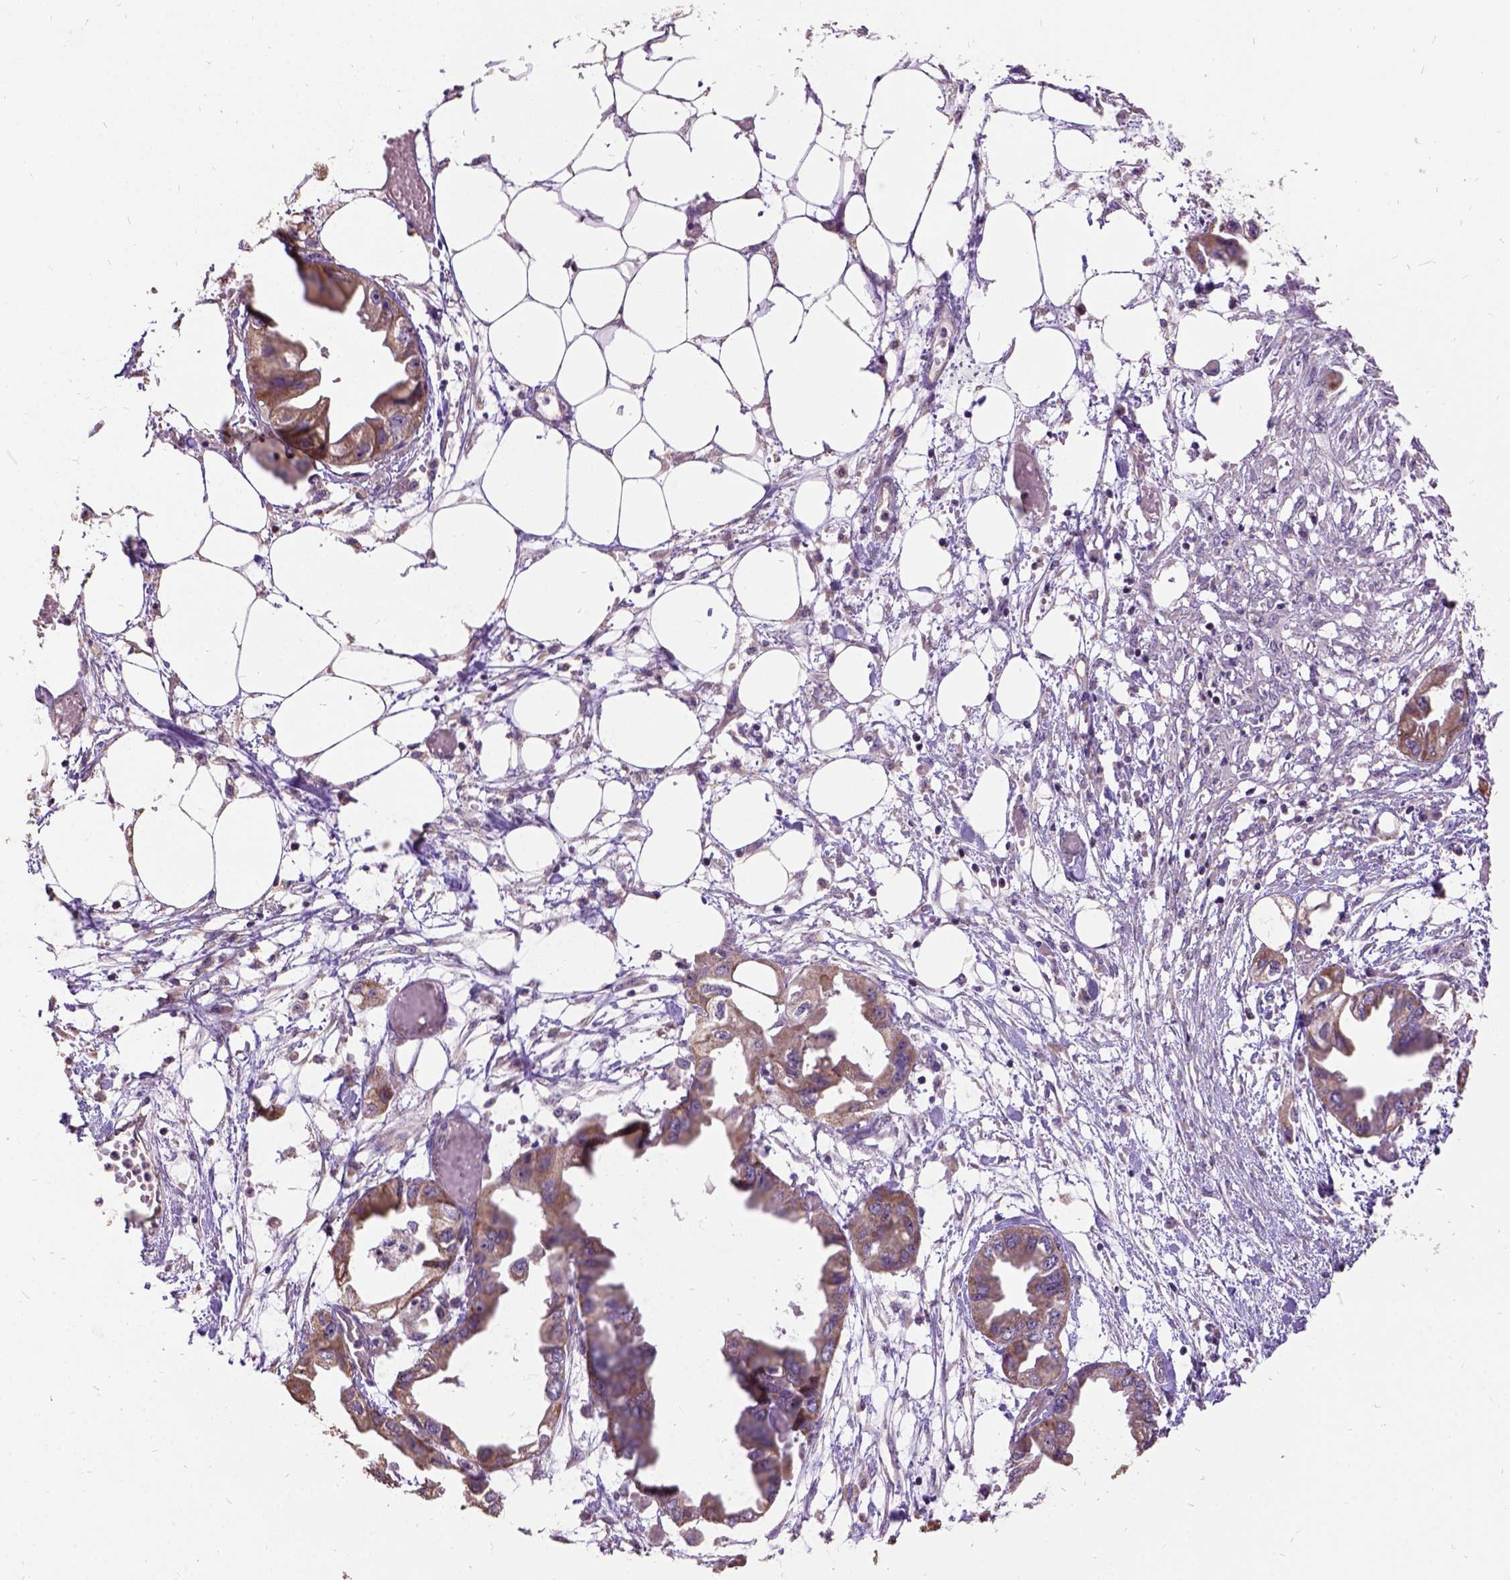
{"staining": {"intensity": "moderate", "quantity": "25%-75%", "location": "cytoplasmic/membranous"}, "tissue": "endometrial cancer", "cell_type": "Tumor cells", "image_type": "cancer", "snomed": [{"axis": "morphology", "description": "Adenocarcinoma, NOS"}, {"axis": "morphology", "description": "Adenocarcinoma, metastatic, NOS"}, {"axis": "topography", "description": "Adipose tissue"}, {"axis": "topography", "description": "Endometrium"}], "caption": "Immunohistochemistry (IHC) (DAB (3,3'-diaminobenzidine)) staining of endometrial cancer (adenocarcinoma) reveals moderate cytoplasmic/membranous protein positivity in approximately 25%-75% of tumor cells.", "gene": "DQX1", "patient": {"sex": "female", "age": 67}}